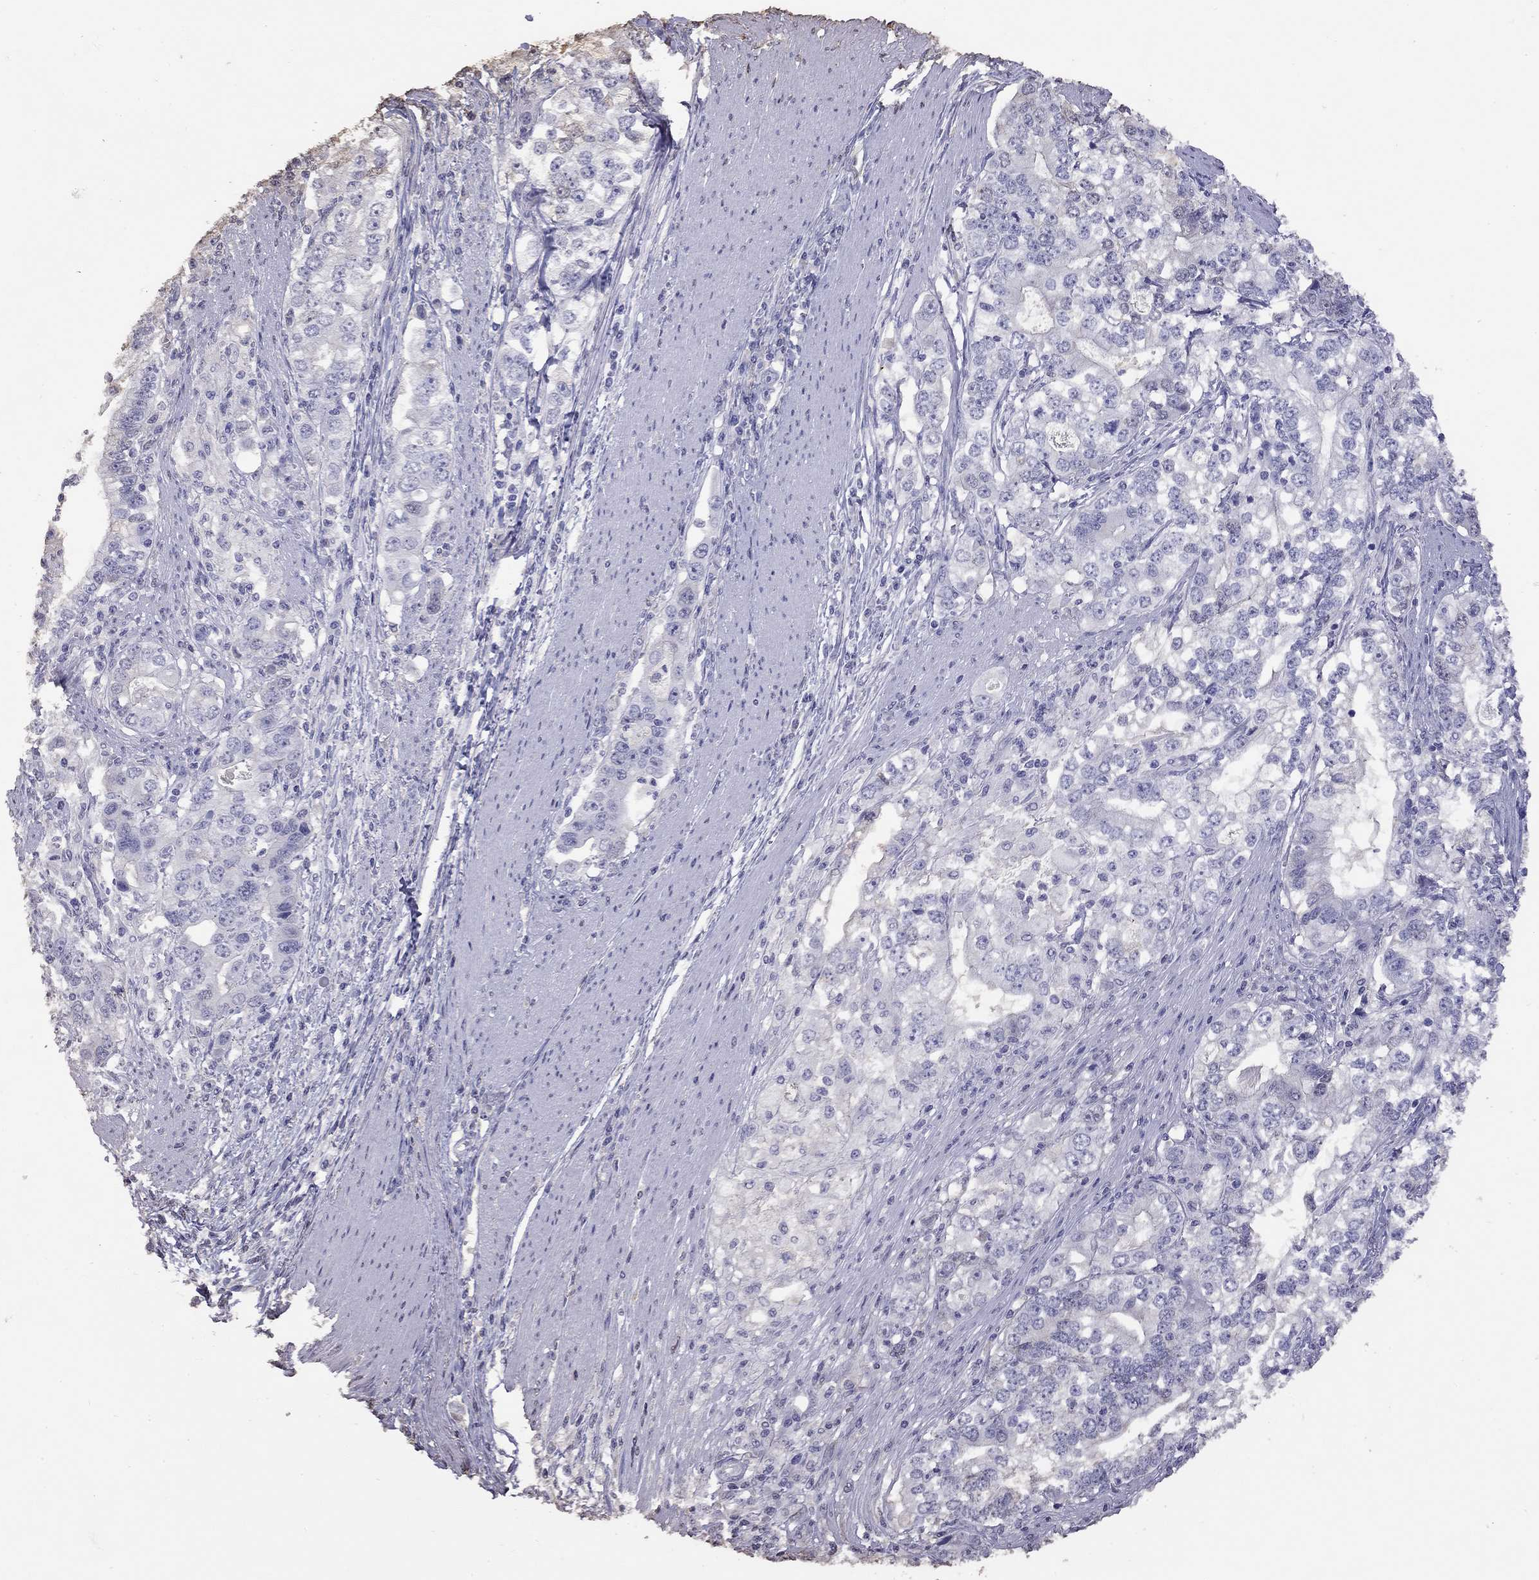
{"staining": {"intensity": "negative", "quantity": "none", "location": "none"}, "tissue": "stomach cancer", "cell_type": "Tumor cells", "image_type": "cancer", "snomed": [{"axis": "morphology", "description": "Adenocarcinoma, NOS"}, {"axis": "topography", "description": "Stomach, lower"}], "caption": "DAB immunohistochemical staining of adenocarcinoma (stomach) demonstrates no significant staining in tumor cells.", "gene": "SUN3", "patient": {"sex": "female", "age": 72}}